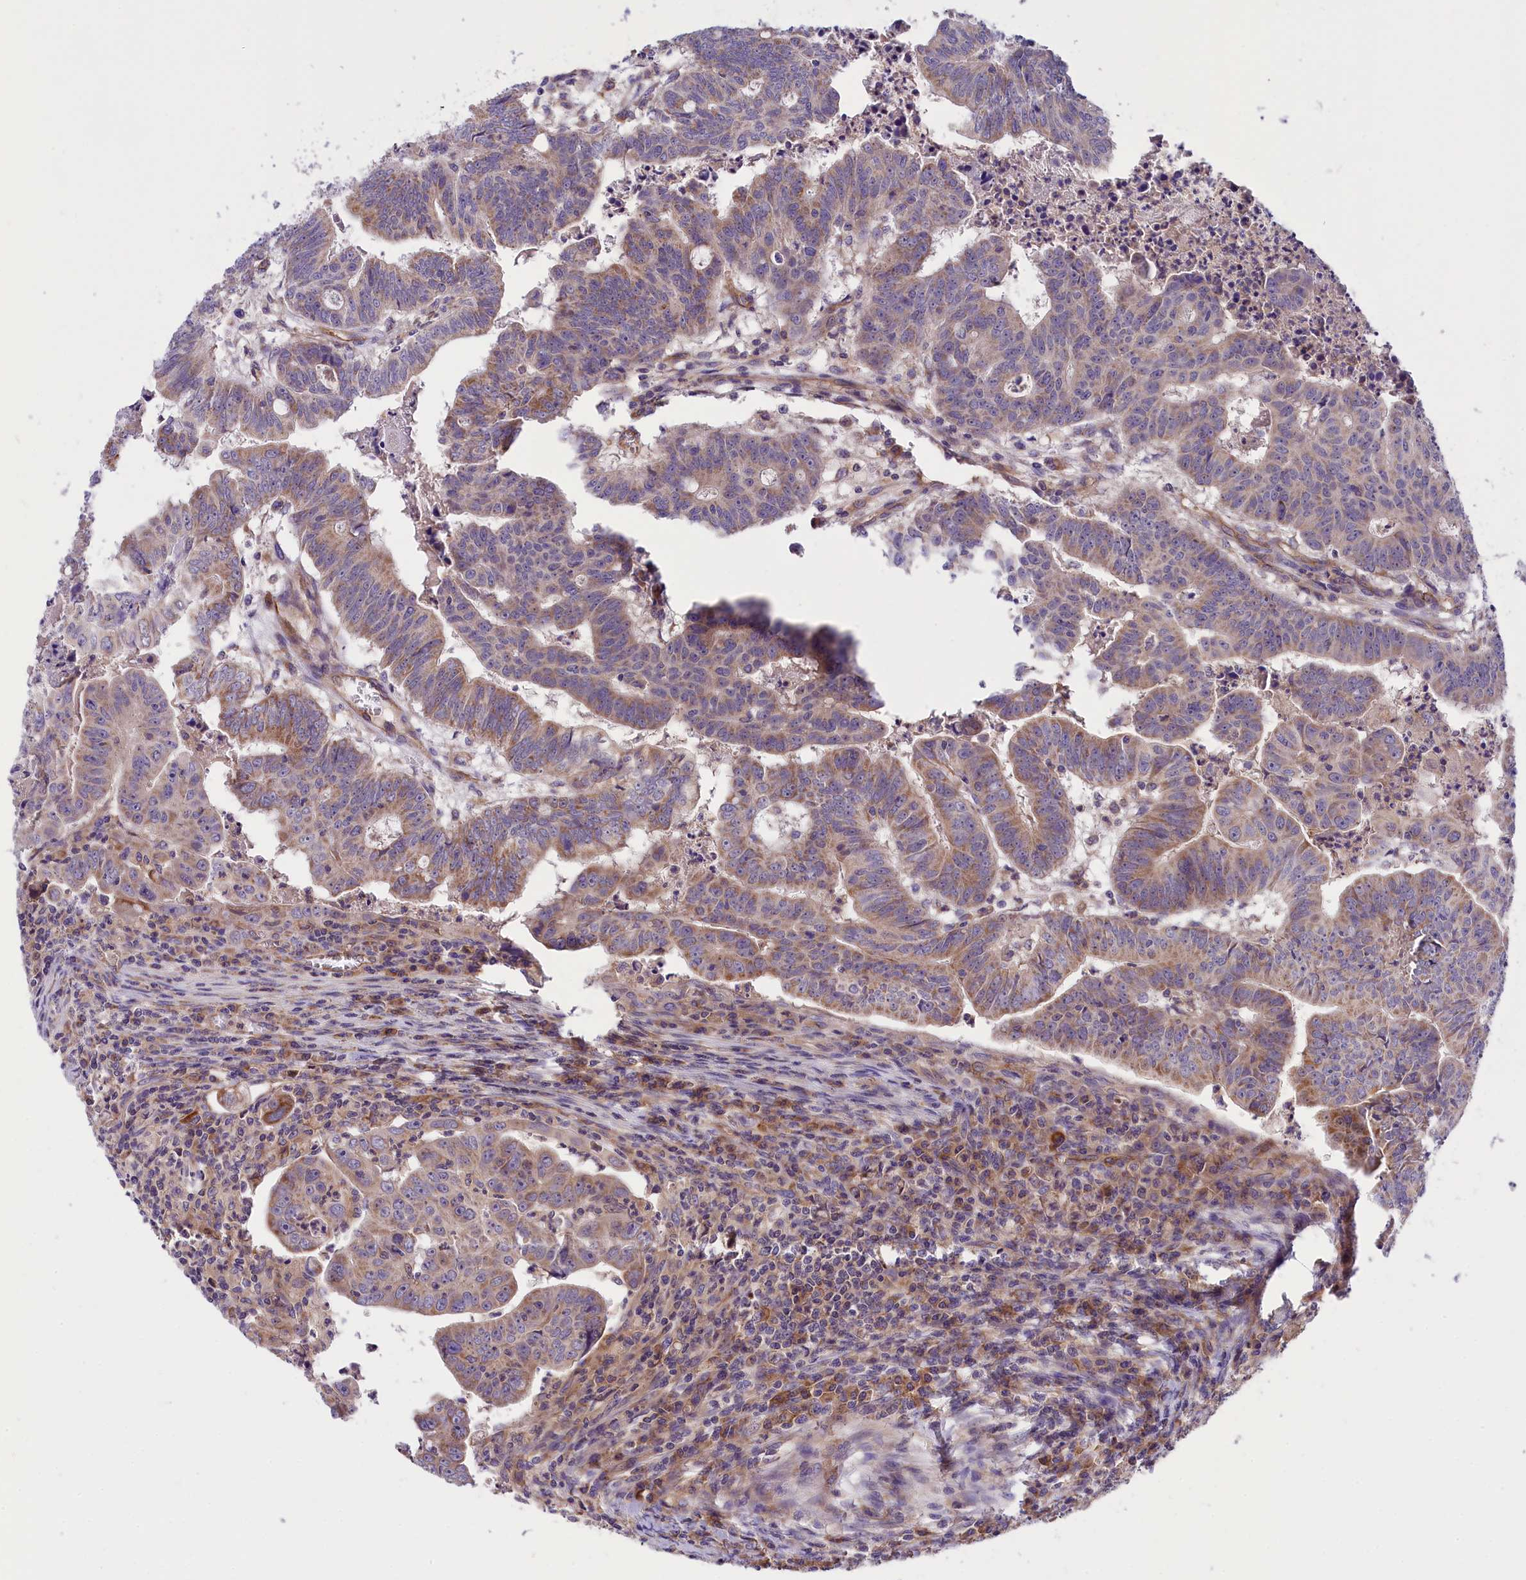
{"staining": {"intensity": "weak", "quantity": ">75%", "location": "cytoplasmic/membranous"}, "tissue": "colorectal cancer", "cell_type": "Tumor cells", "image_type": "cancer", "snomed": [{"axis": "morphology", "description": "Adenocarcinoma, NOS"}, {"axis": "topography", "description": "Rectum"}], "caption": "Colorectal cancer (adenocarcinoma) stained with immunohistochemistry (IHC) demonstrates weak cytoplasmic/membranous staining in approximately >75% of tumor cells. Immunohistochemistry (ihc) stains the protein in brown and the nuclei are stained blue.", "gene": "DNAJB9", "patient": {"sex": "male", "age": 69}}